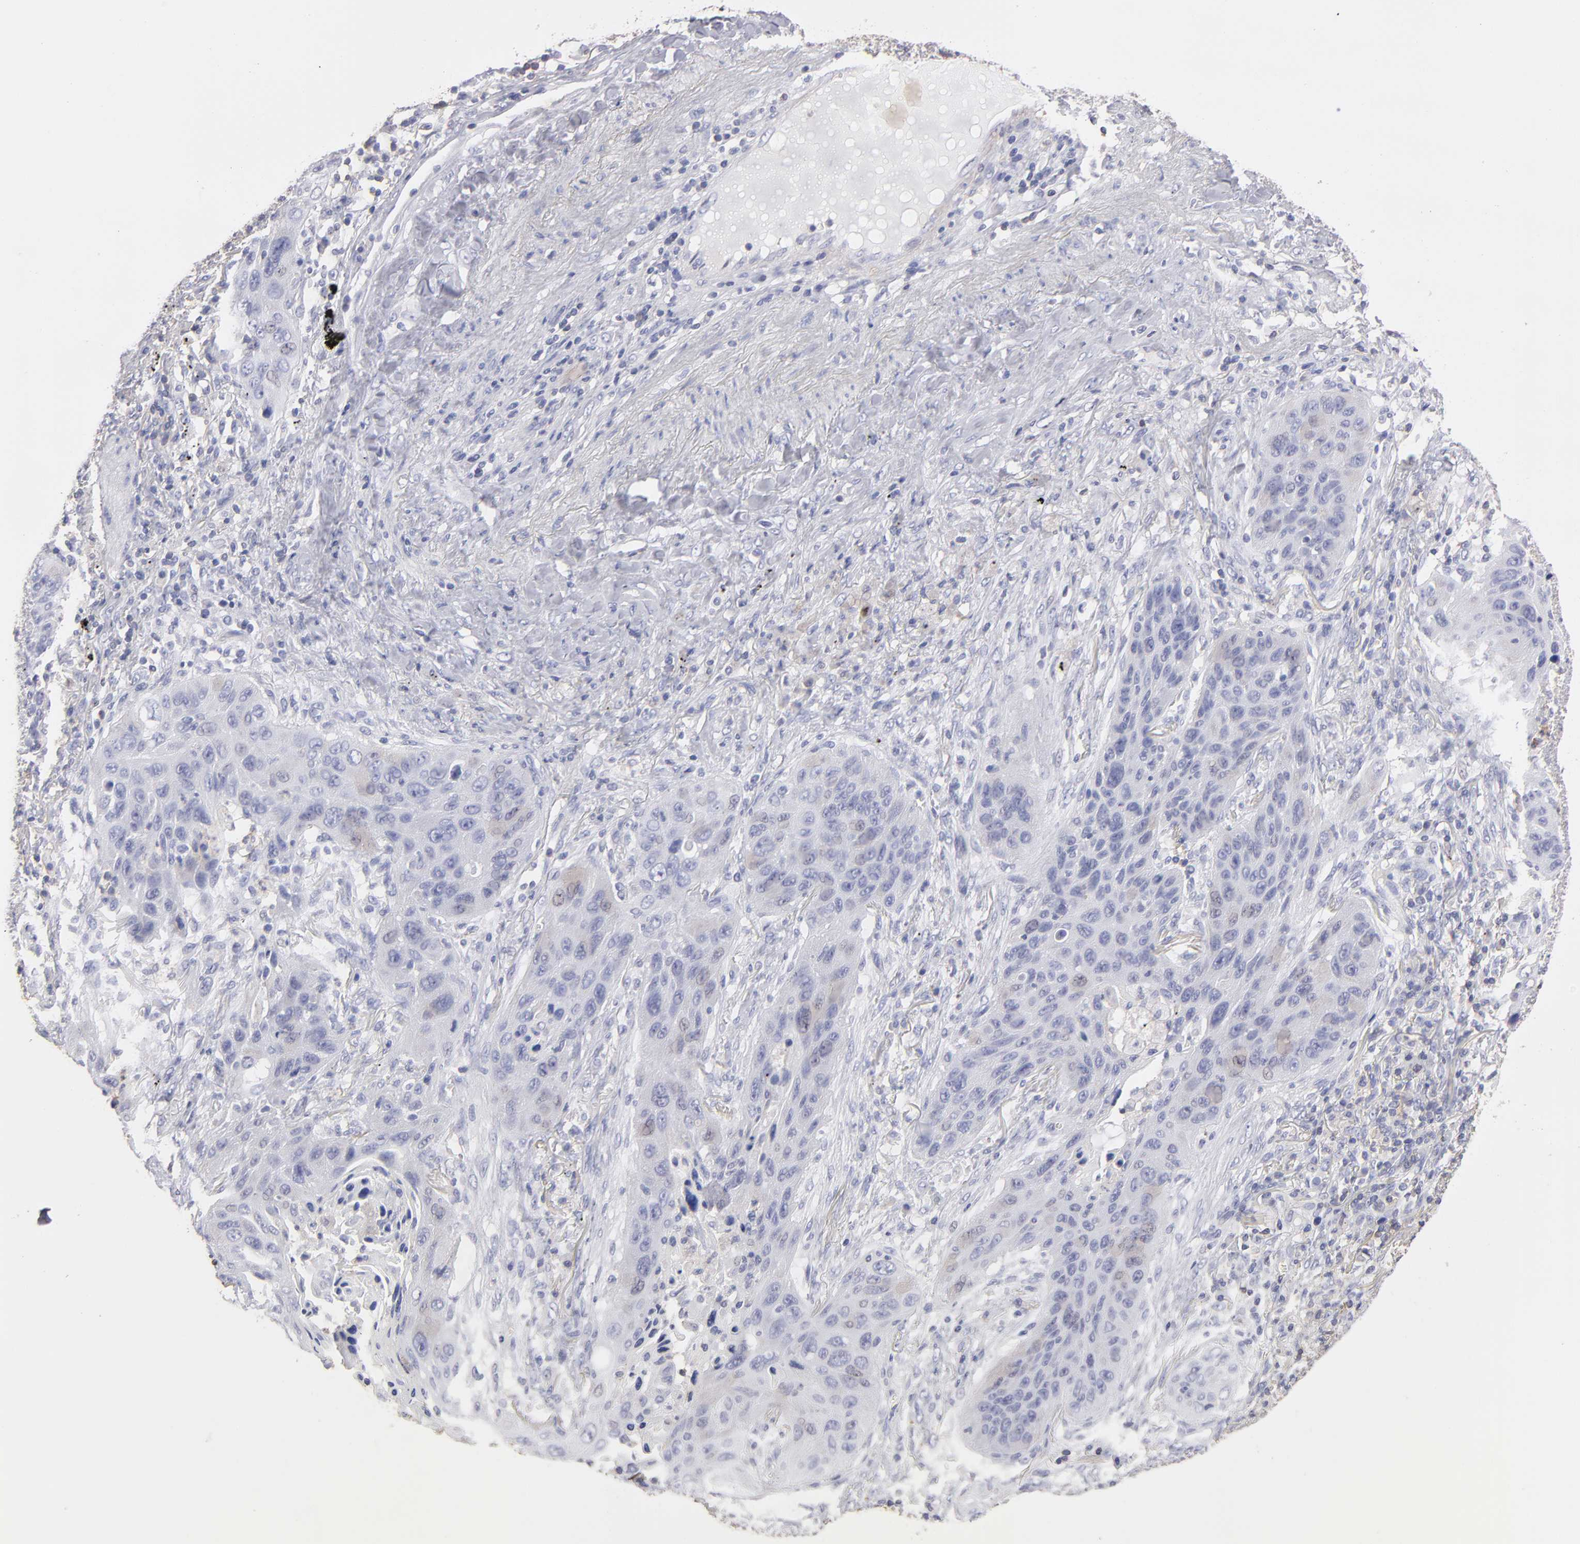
{"staining": {"intensity": "negative", "quantity": "none", "location": "none"}, "tissue": "lung cancer", "cell_type": "Tumor cells", "image_type": "cancer", "snomed": [{"axis": "morphology", "description": "Squamous cell carcinoma, NOS"}, {"axis": "topography", "description": "Lung"}], "caption": "Image shows no significant protein staining in tumor cells of lung cancer.", "gene": "ABCB1", "patient": {"sex": "female", "age": 67}}